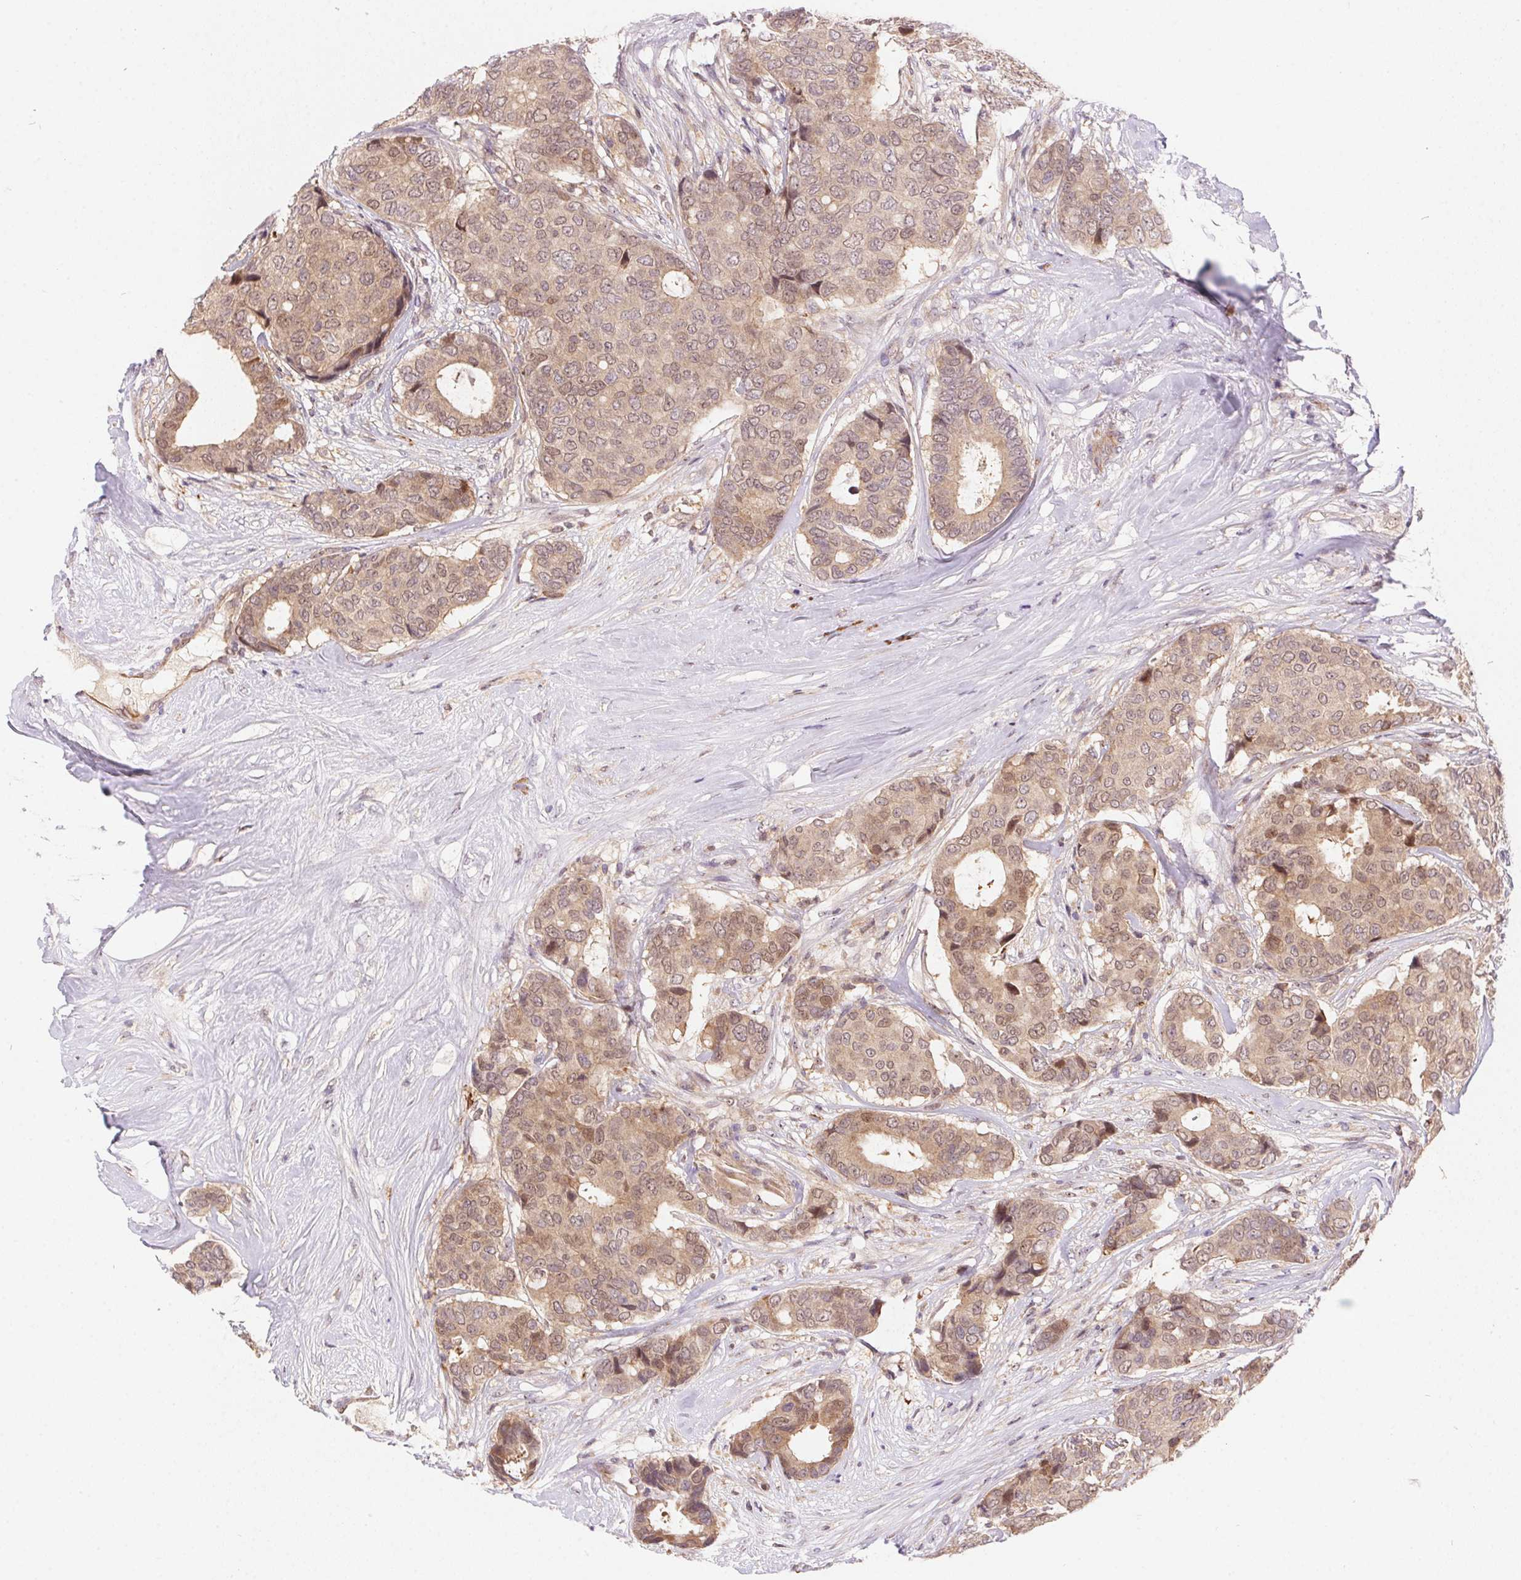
{"staining": {"intensity": "weak", "quantity": ">75%", "location": "cytoplasmic/membranous,nuclear"}, "tissue": "breast cancer", "cell_type": "Tumor cells", "image_type": "cancer", "snomed": [{"axis": "morphology", "description": "Duct carcinoma"}, {"axis": "topography", "description": "Breast"}], "caption": "Weak cytoplasmic/membranous and nuclear protein staining is identified in approximately >75% of tumor cells in breast infiltrating ductal carcinoma. (DAB IHC with brightfield microscopy, high magnification).", "gene": "NUDT16", "patient": {"sex": "female", "age": 75}}